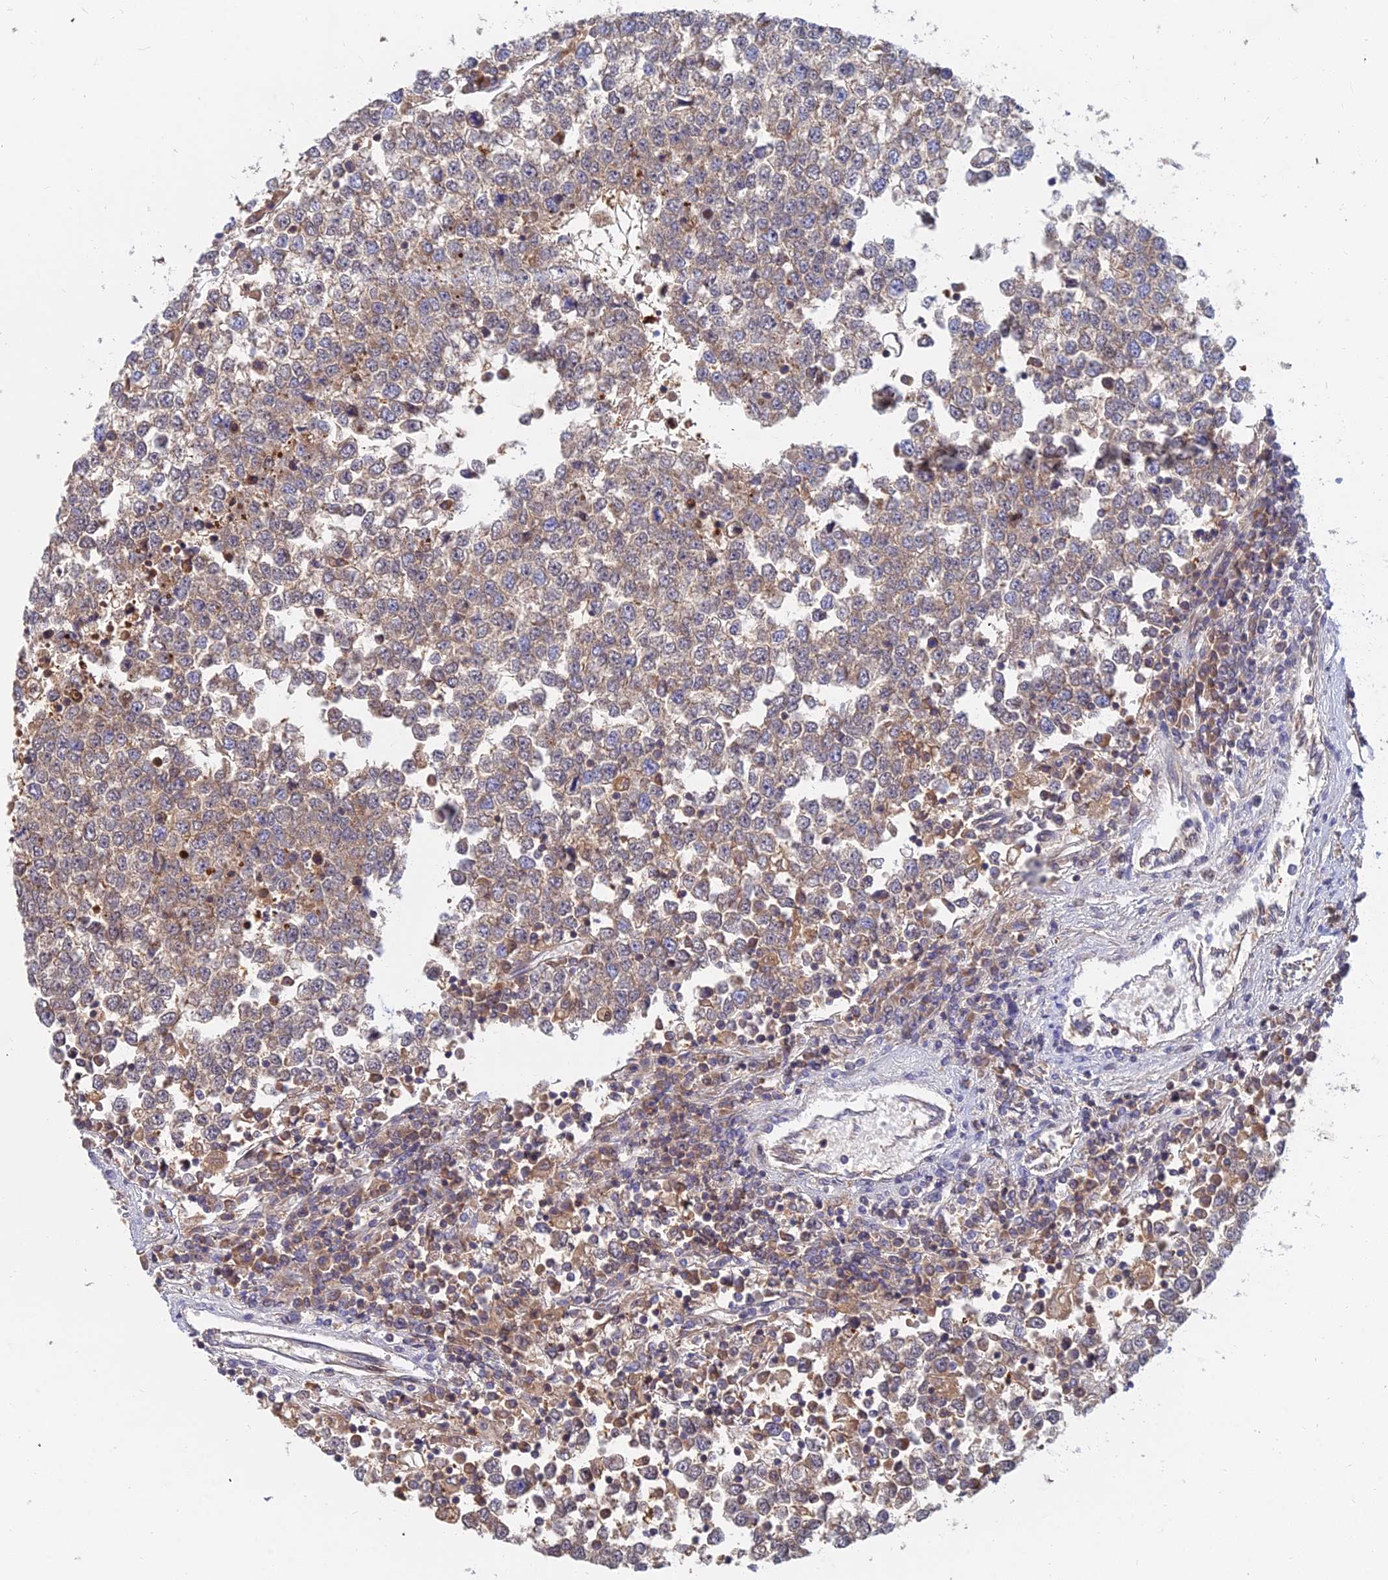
{"staining": {"intensity": "moderate", "quantity": "25%-75%", "location": "cytoplasmic/membranous"}, "tissue": "testis cancer", "cell_type": "Tumor cells", "image_type": "cancer", "snomed": [{"axis": "morphology", "description": "Seminoma, NOS"}, {"axis": "topography", "description": "Testis"}], "caption": "Tumor cells demonstrate moderate cytoplasmic/membranous staining in about 25%-75% of cells in testis cancer.", "gene": "B3GALT4", "patient": {"sex": "male", "age": 65}}